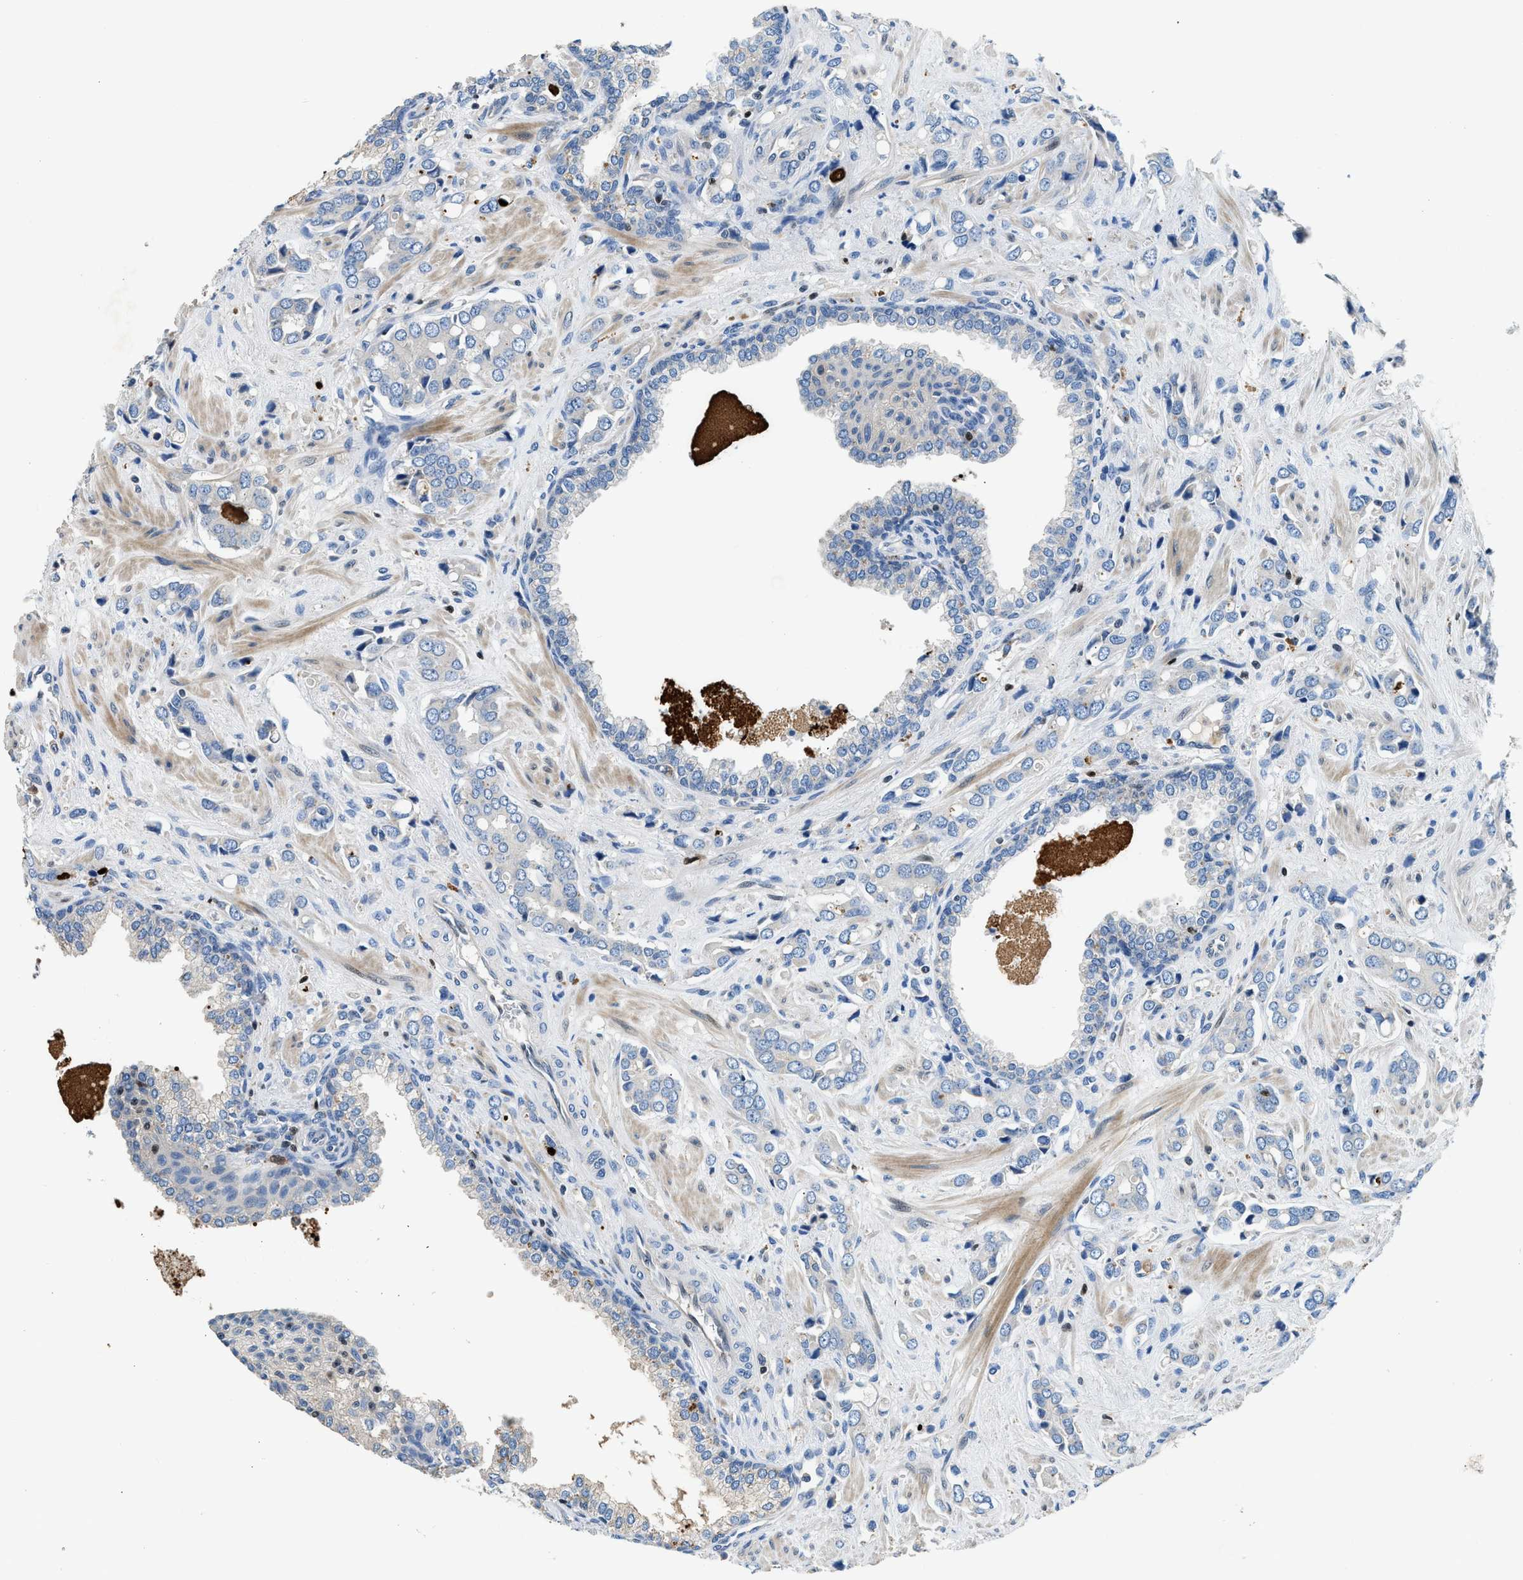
{"staining": {"intensity": "negative", "quantity": "none", "location": "none"}, "tissue": "prostate cancer", "cell_type": "Tumor cells", "image_type": "cancer", "snomed": [{"axis": "morphology", "description": "Adenocarcinoma, High grade"}, {"axis": "topography", "description": "Prostate"}], "caption": "Tumor cells show no significant positivity in prostate cancer (high-grade adenocarcinoma).", "gene": "TOX", "patient": {"sex": "male", "age": 52}}